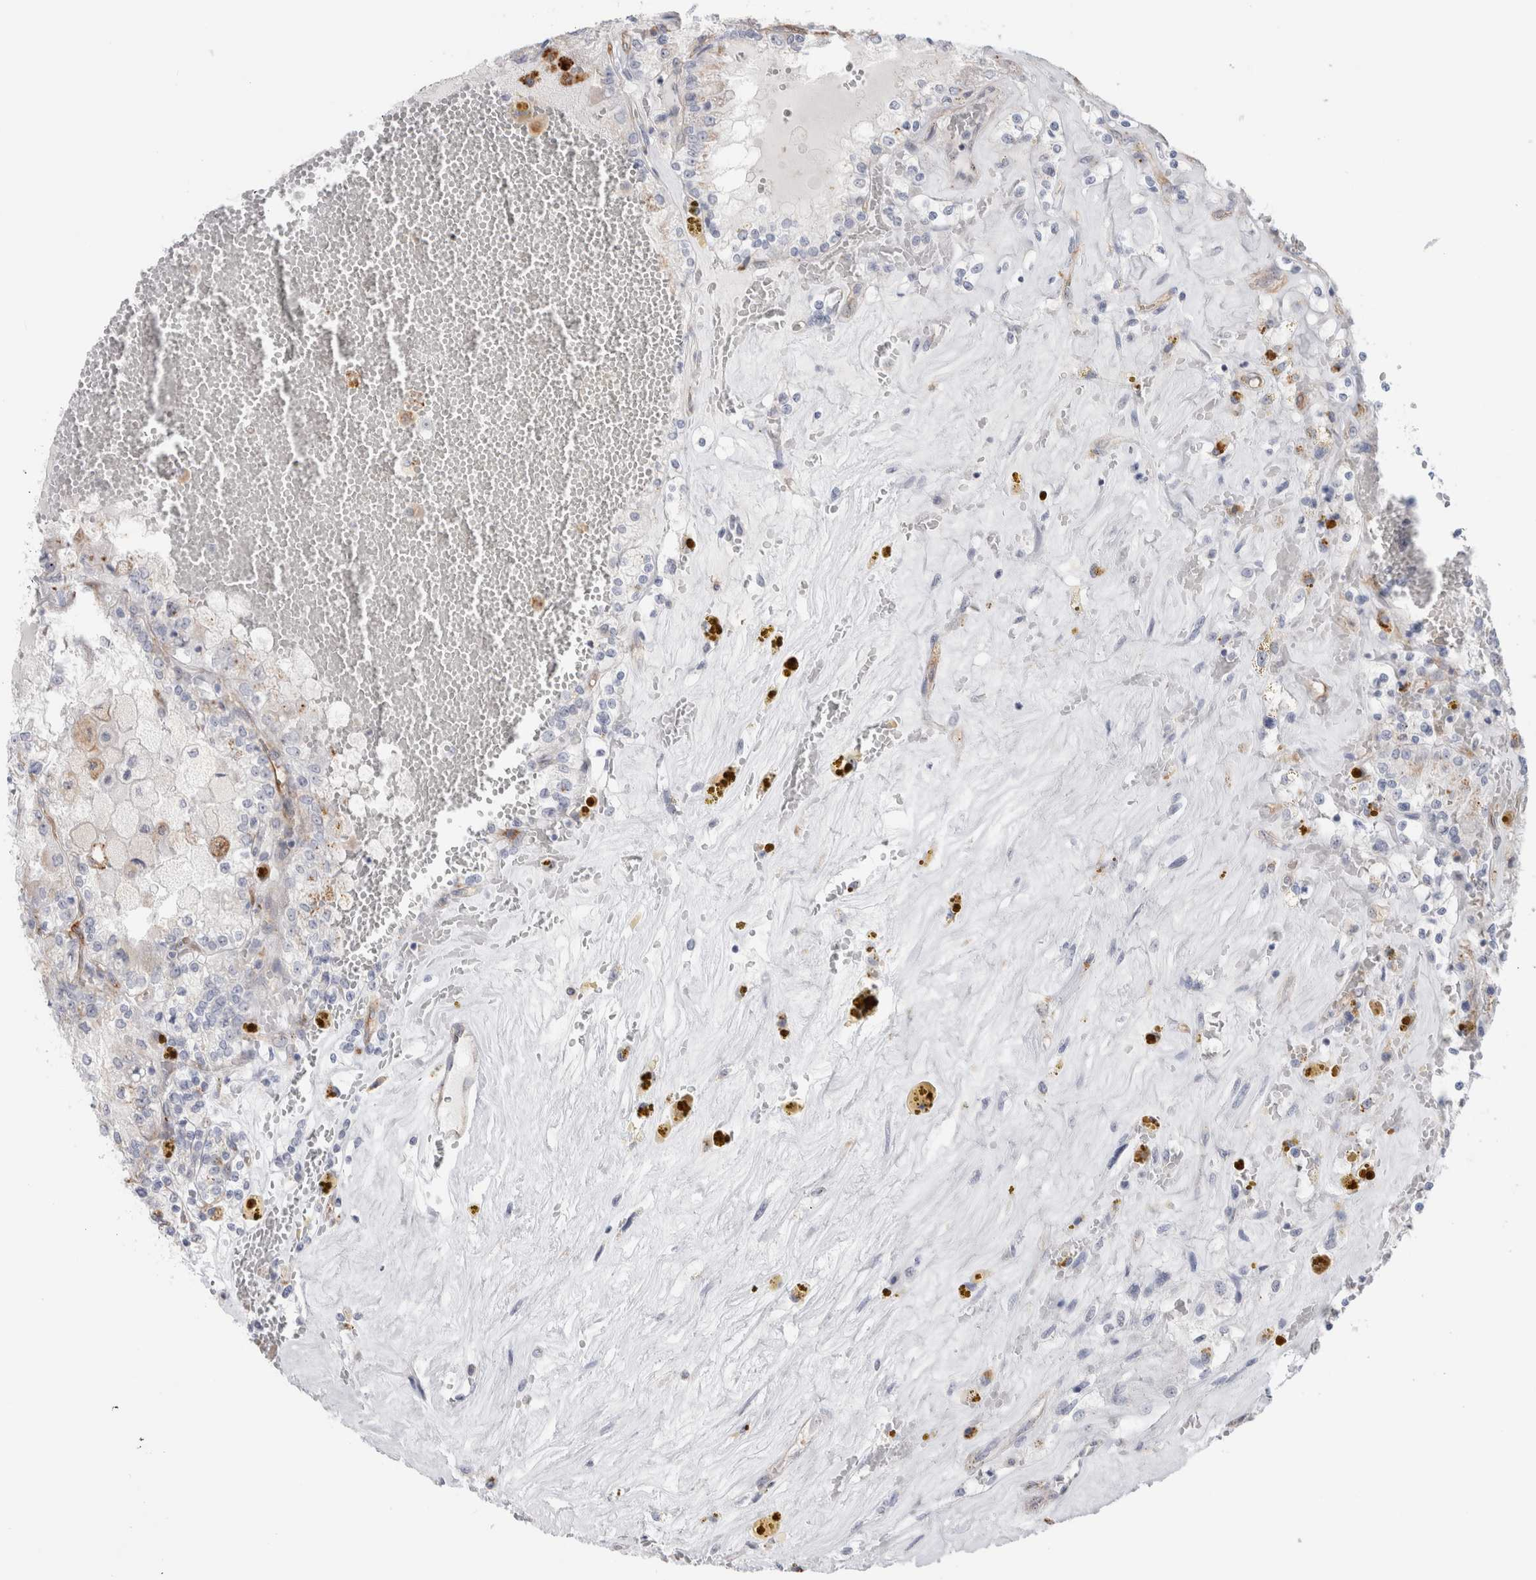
{"staining": {"intensity": "negative", "quantity": "none", "location": "none"}, "tissue": "renal cancer", "cell_type": "Tumor cells", "image_type": "cancer", "snomed": [{"axis": "morphology", "description": "Adenocarcinoma, NOS"}, {"axis": "topography", "description": "Kidney"}], "caption": "This is a image of IHC staining of renal cancer (adenocarcinoma), which shows no staining in tumor cells. (DAB (3,3'-diaminobenzidine) IHC visualized using brightfield microscopy, high magnification).", "gene": "ANKMY1", "patient": {"sex": "female", "age": 56}}